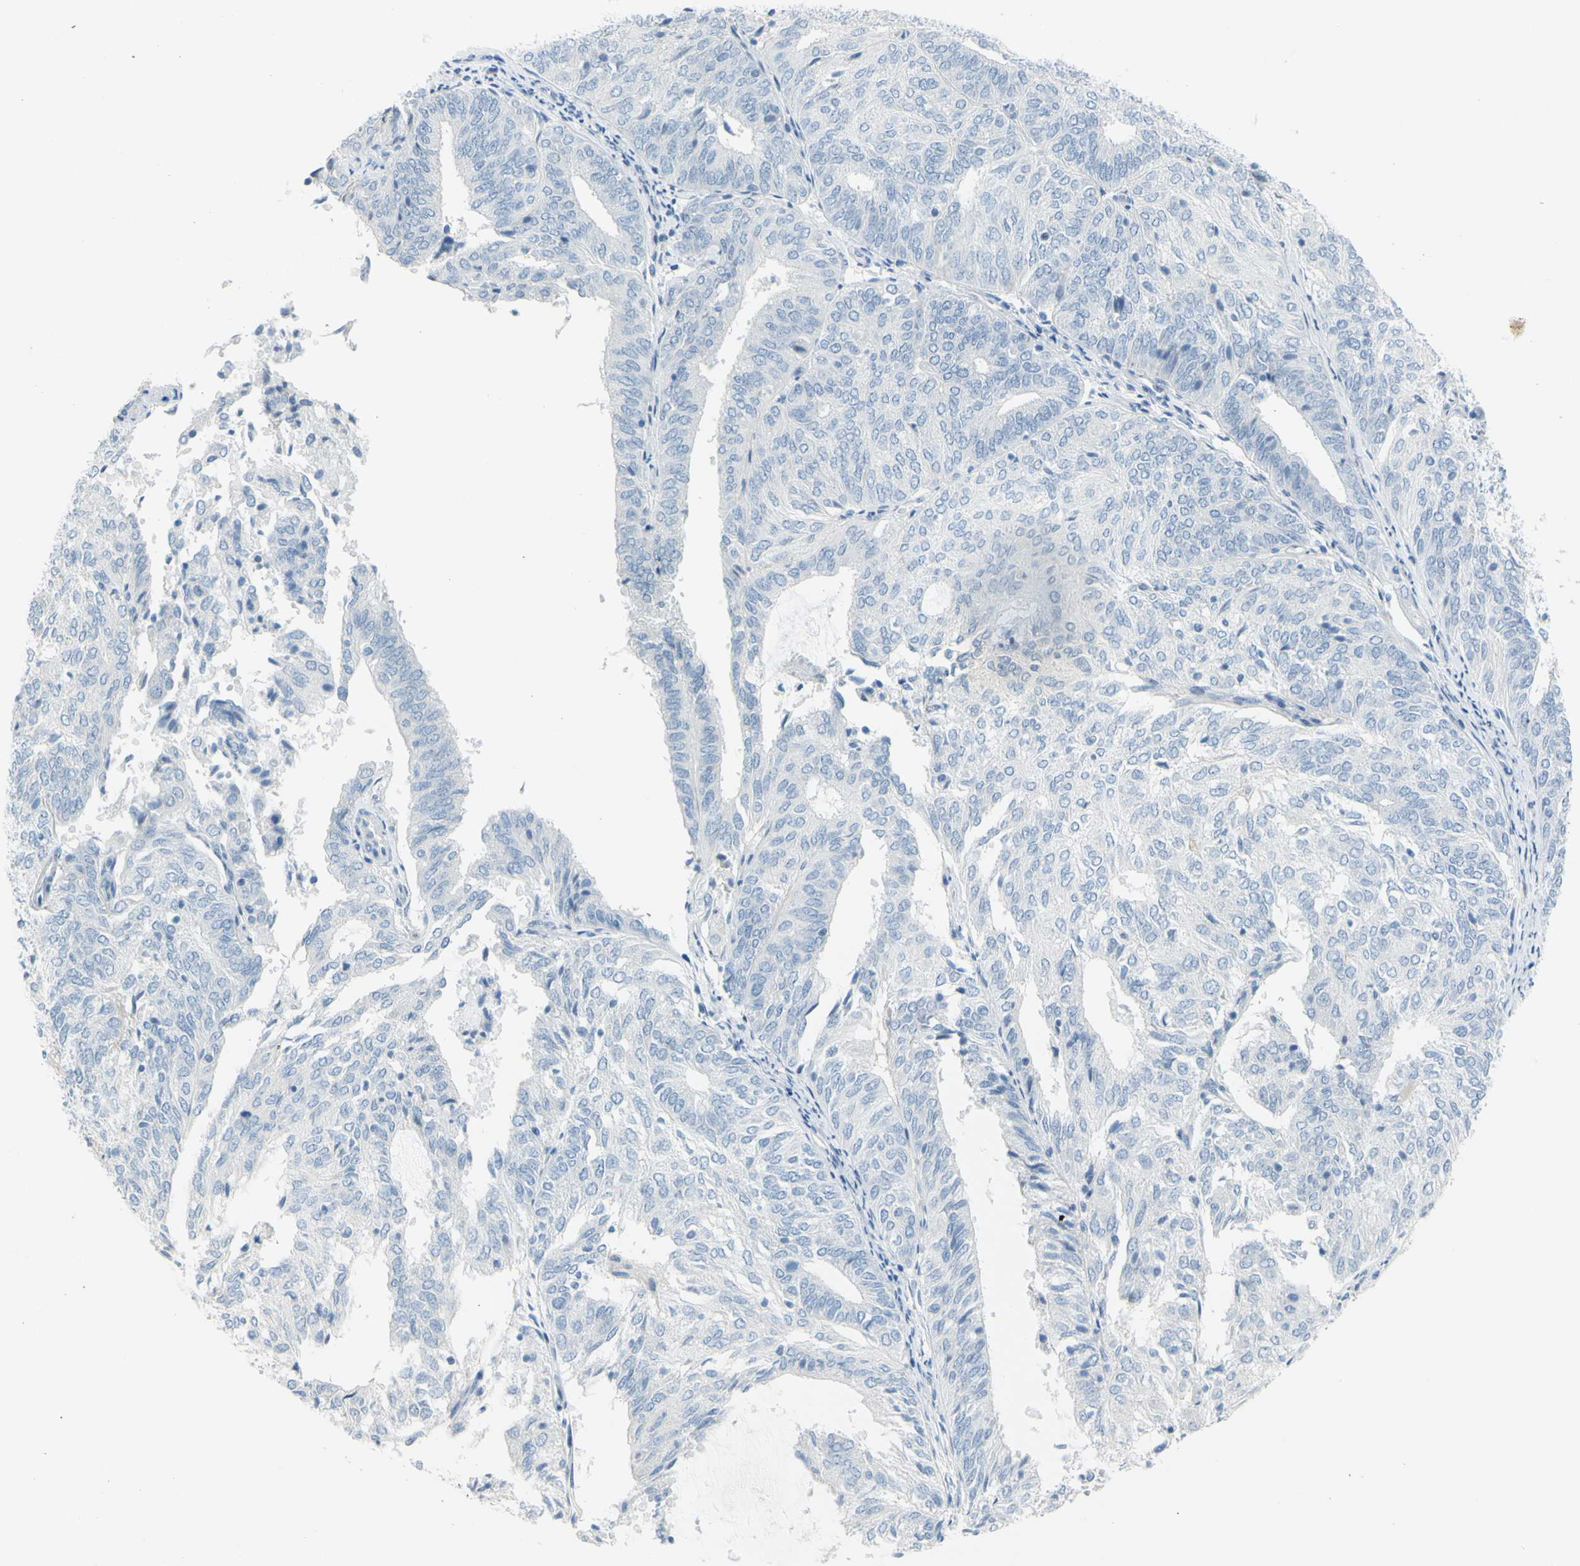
{"staining": {"intensity": "negative", "quantity": "none", "location": "none"}, "tissue": "endometrial cancer", "cell_type": "Tumor cells", "image_type": "cancer", "snomed": [{"axis": "morphology", "description": "Adenocarcinoma, NOS"}, {"axis": "topography", "description": "Uterus"}], "caption": "DAB (3,3'-diaminobenzidine) immunohistochemical staining of endometrial adenocarcinoma shows no significant expression in tumor cells.", "gene": "DCT", "patient": {"sex": "female", "age": 60}}